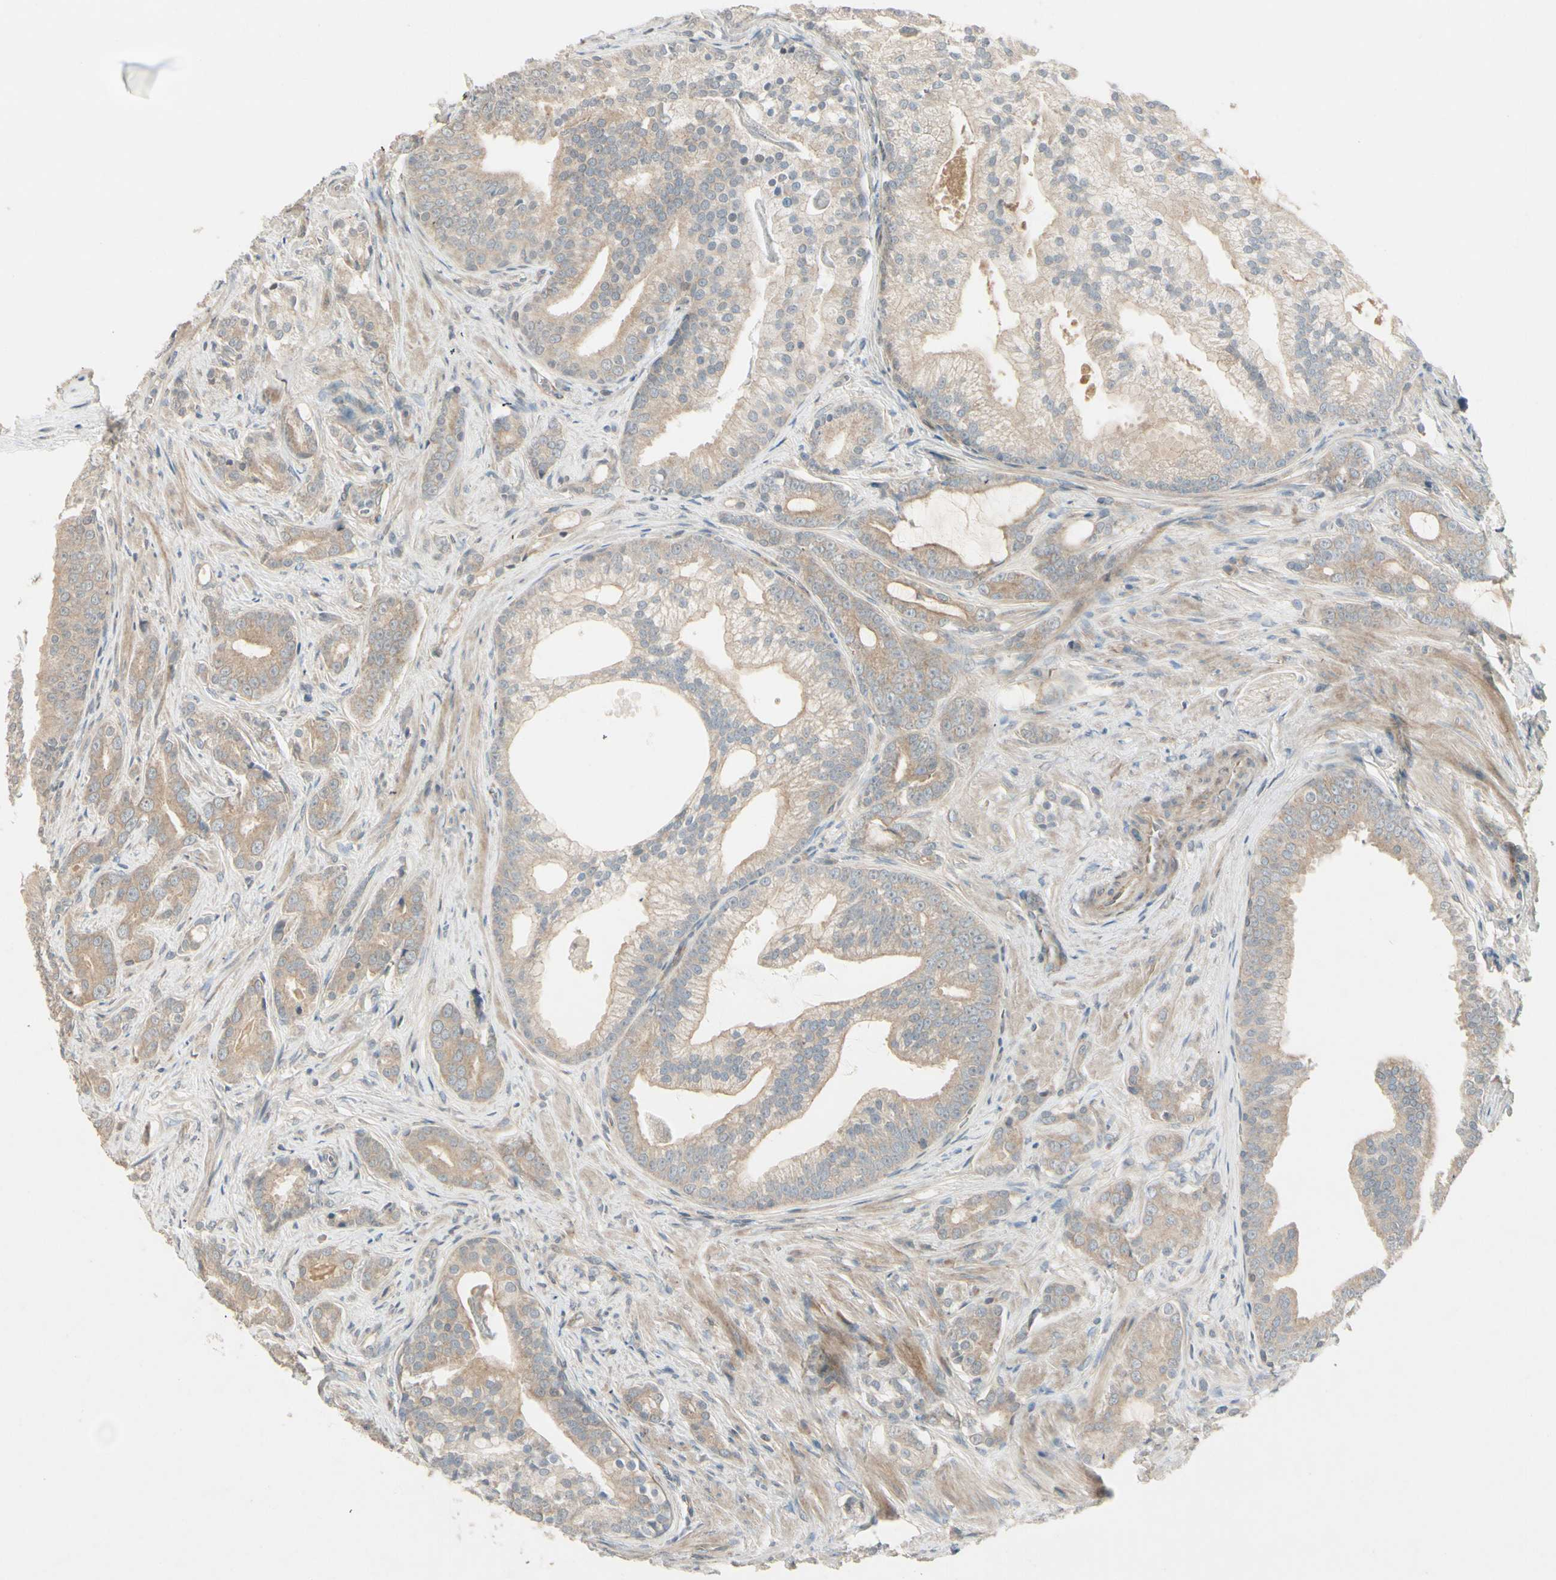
{"staining": {"intensity": "moderate", "quantity": ">75%", "location": "cytoplasmic/membranous"}, "tissue": "prostate cancer", "cell_type": "Tumor cells", "image_type": "cancer", "snomed": [{"axis": "morphology", "description": "Adenocarcinoma, Low grade"}, {"axis": "topography", "description": "Prostate"}], "caption": "Adenocarcinoma (low-grade) (prostate) stained with a brown dye shows moderate cytoplasmic/membranous positive positivity in about >75% of tumor cells.", "gene": "PPP3CB", "patient": {"sex": "male", "age": 58}}